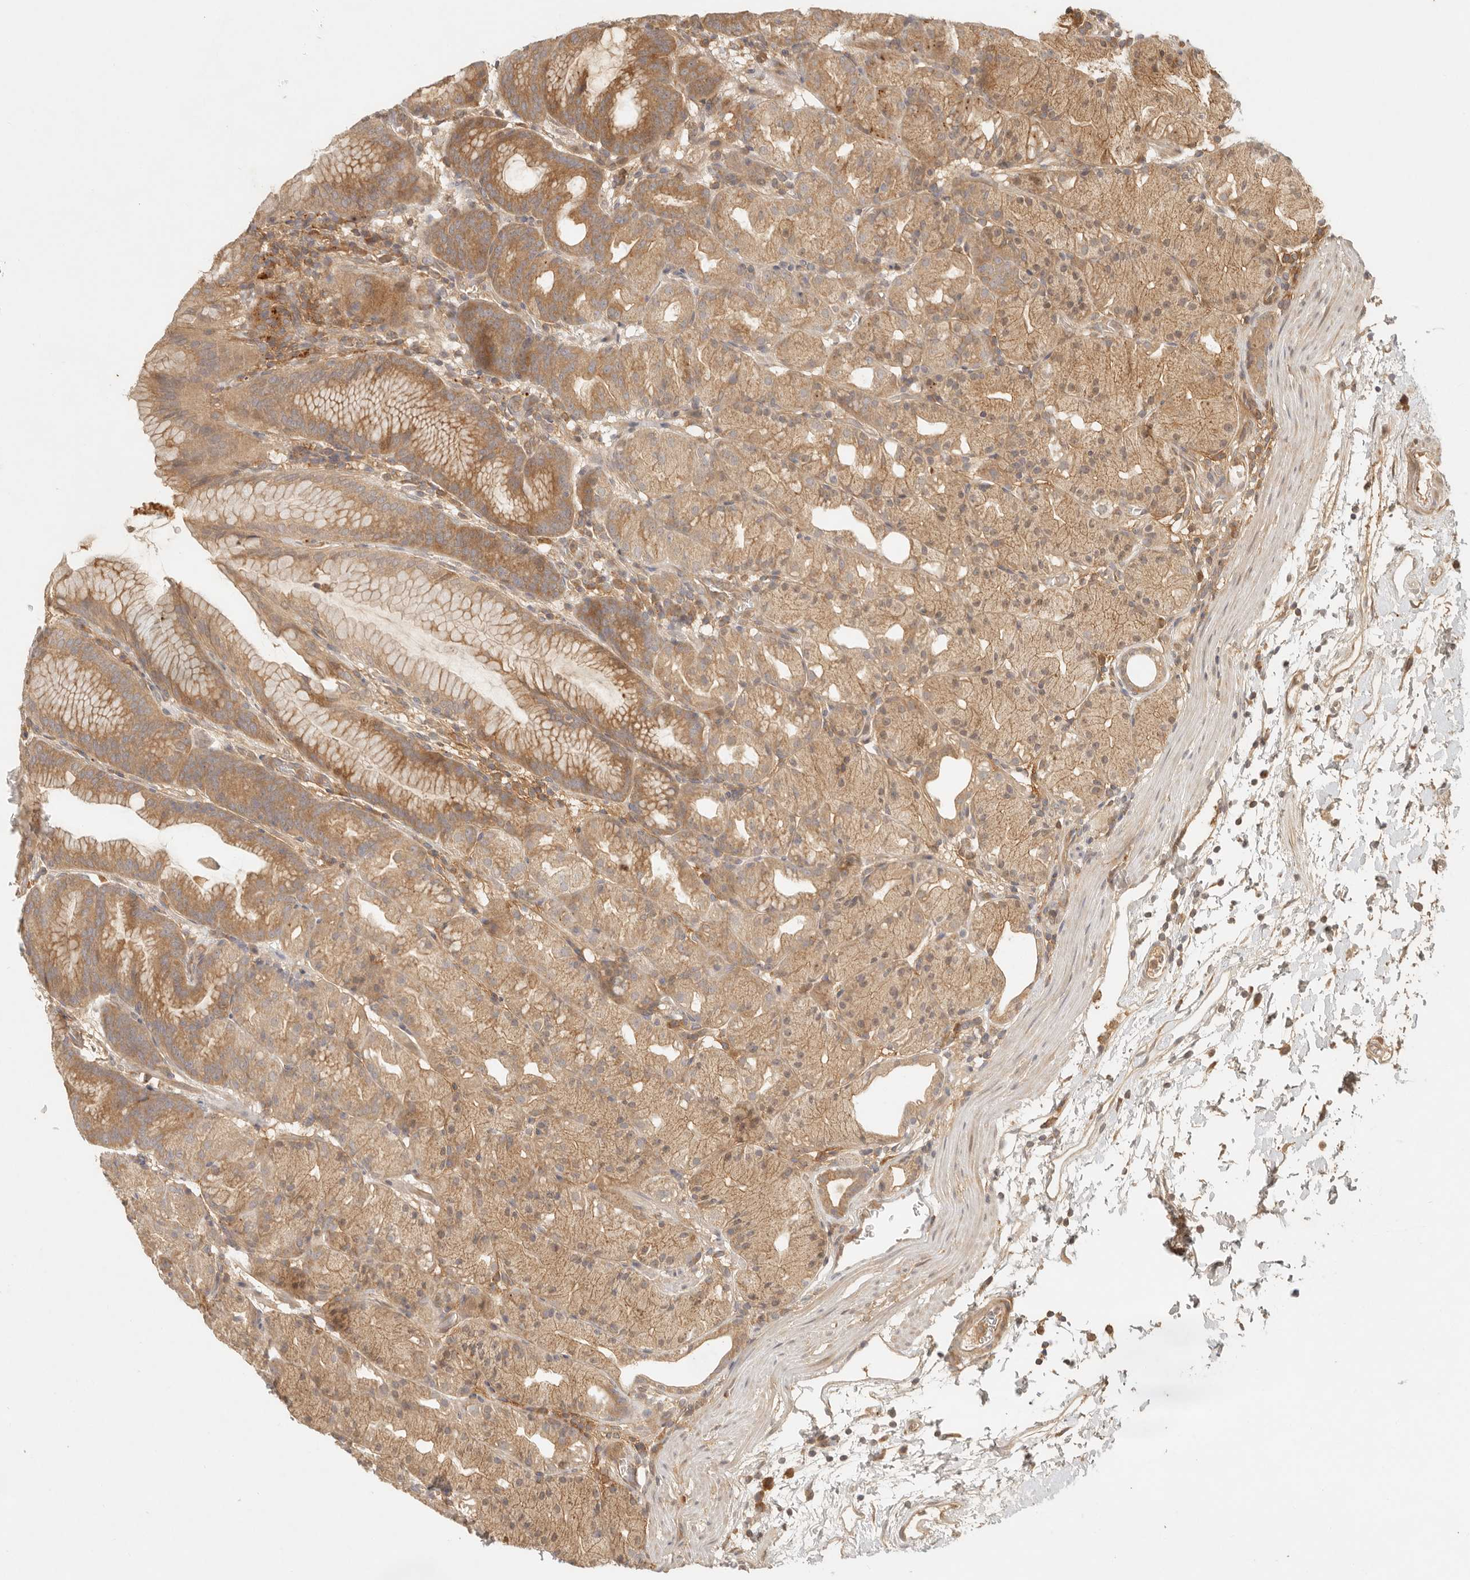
{"staining": {"intensity": "moderate", "quantity": ">75%", "location": "cytoplasmic/membranous"}, "tissue": "stomach", "cell_type": "Glandular cells", "image_type": "normal", "snomed": [{"axis": "morphology", "description": "Normal tissue, NOS"}, {"axis": "topography", "description": "Stomach, upper"}], "caption": "This is an image of immunohistochemistry staining of unremarkable stomach, which shows moderate positivity in the cytoplasmic/membranous of glandular cells.", "gene": "ANKRD61", "patient": {"sex": "male", "age": 48}}